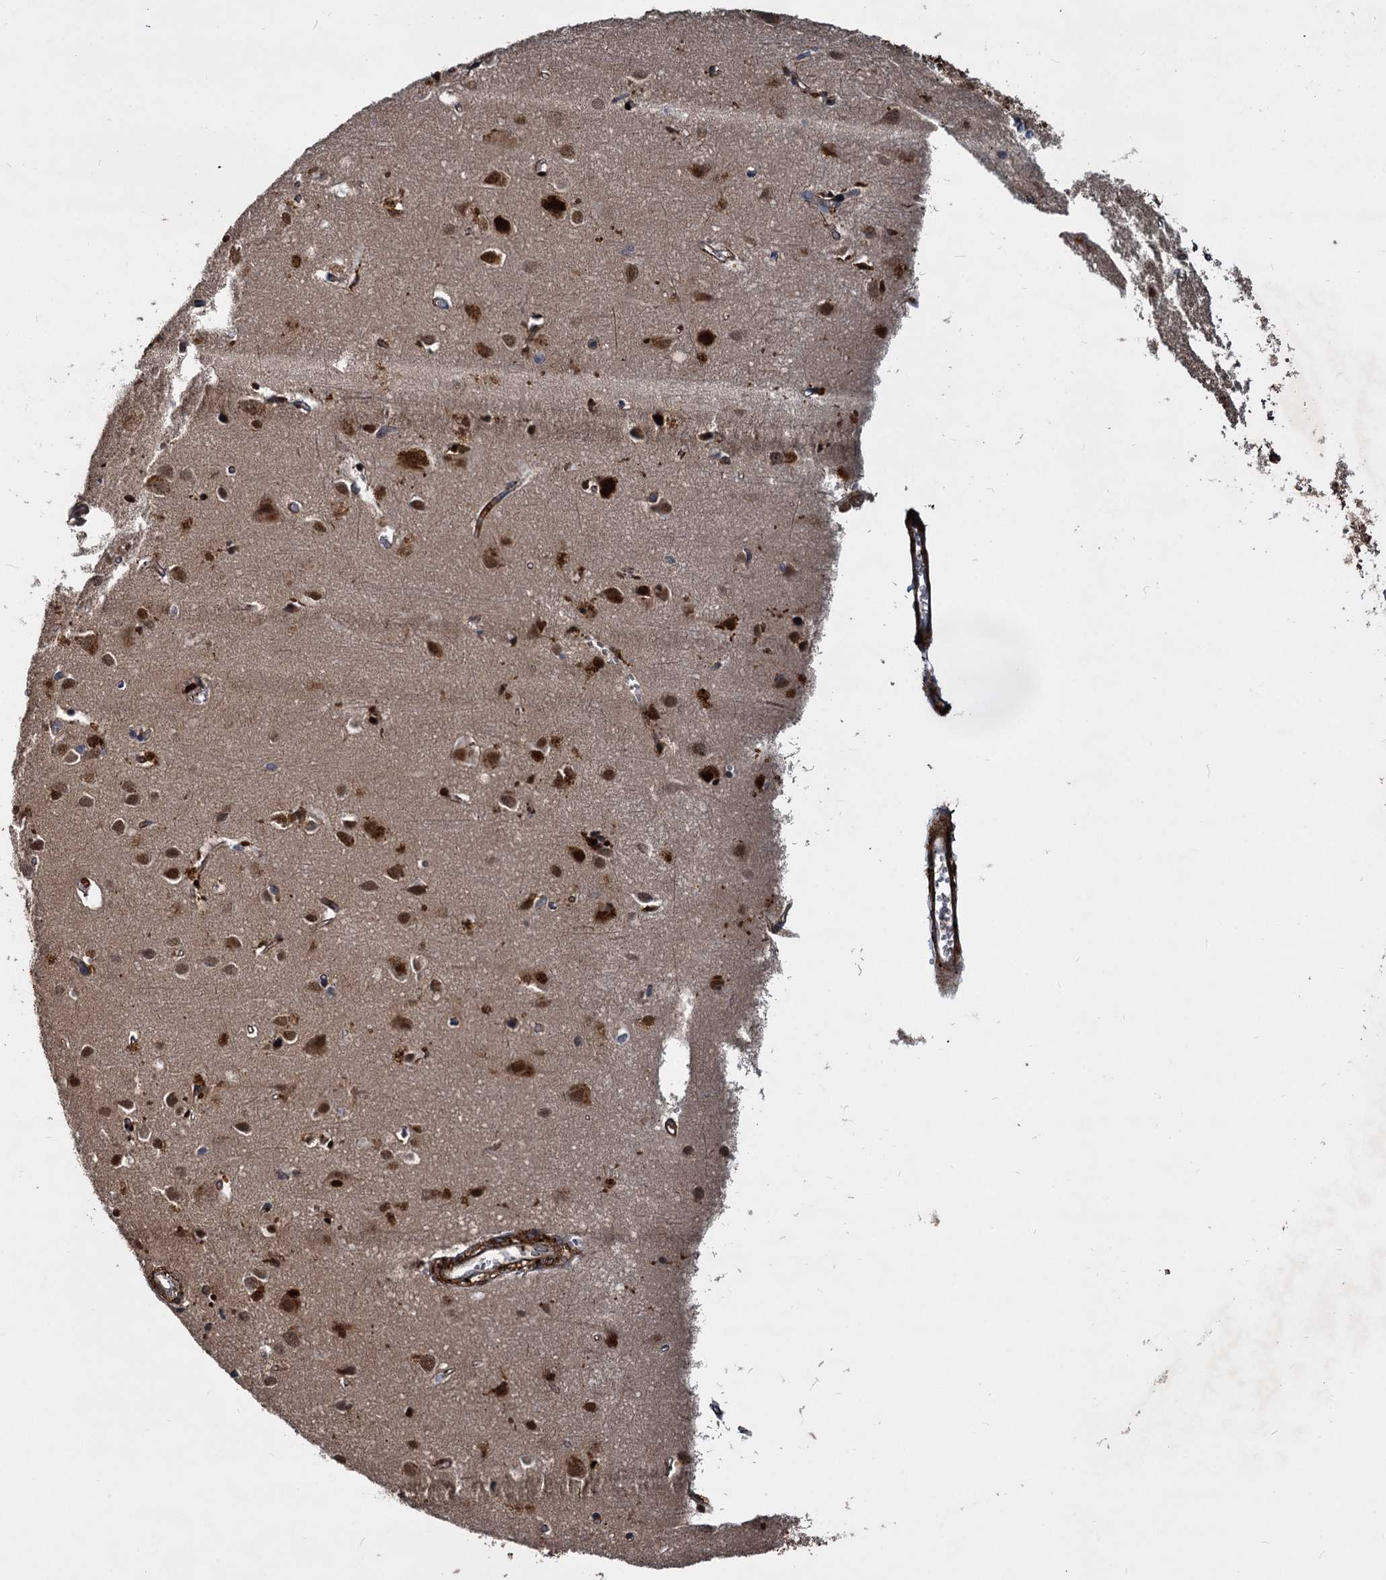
{"staining": {"intensity": "moderate", "quantity": ">75%", "location": "cytoplasmic/membranous"}, "tissue": "cerebral cortex", "cell_type": "Endothelial cells", "image_type": "normal", "snomed": [{"axis": "morphology", "description": "Normal tissue, NOS"}, {"axis": "topography", "description": "Cerebral cortex"}], "caption": "Protein staining demonstrates moderate cytoplasmic/membranous staining in approximately >75% of endothelial cells in benign cerebral cortex.", "gene": "TRIM23", "patient": {"sex": "female", "age": 64}}